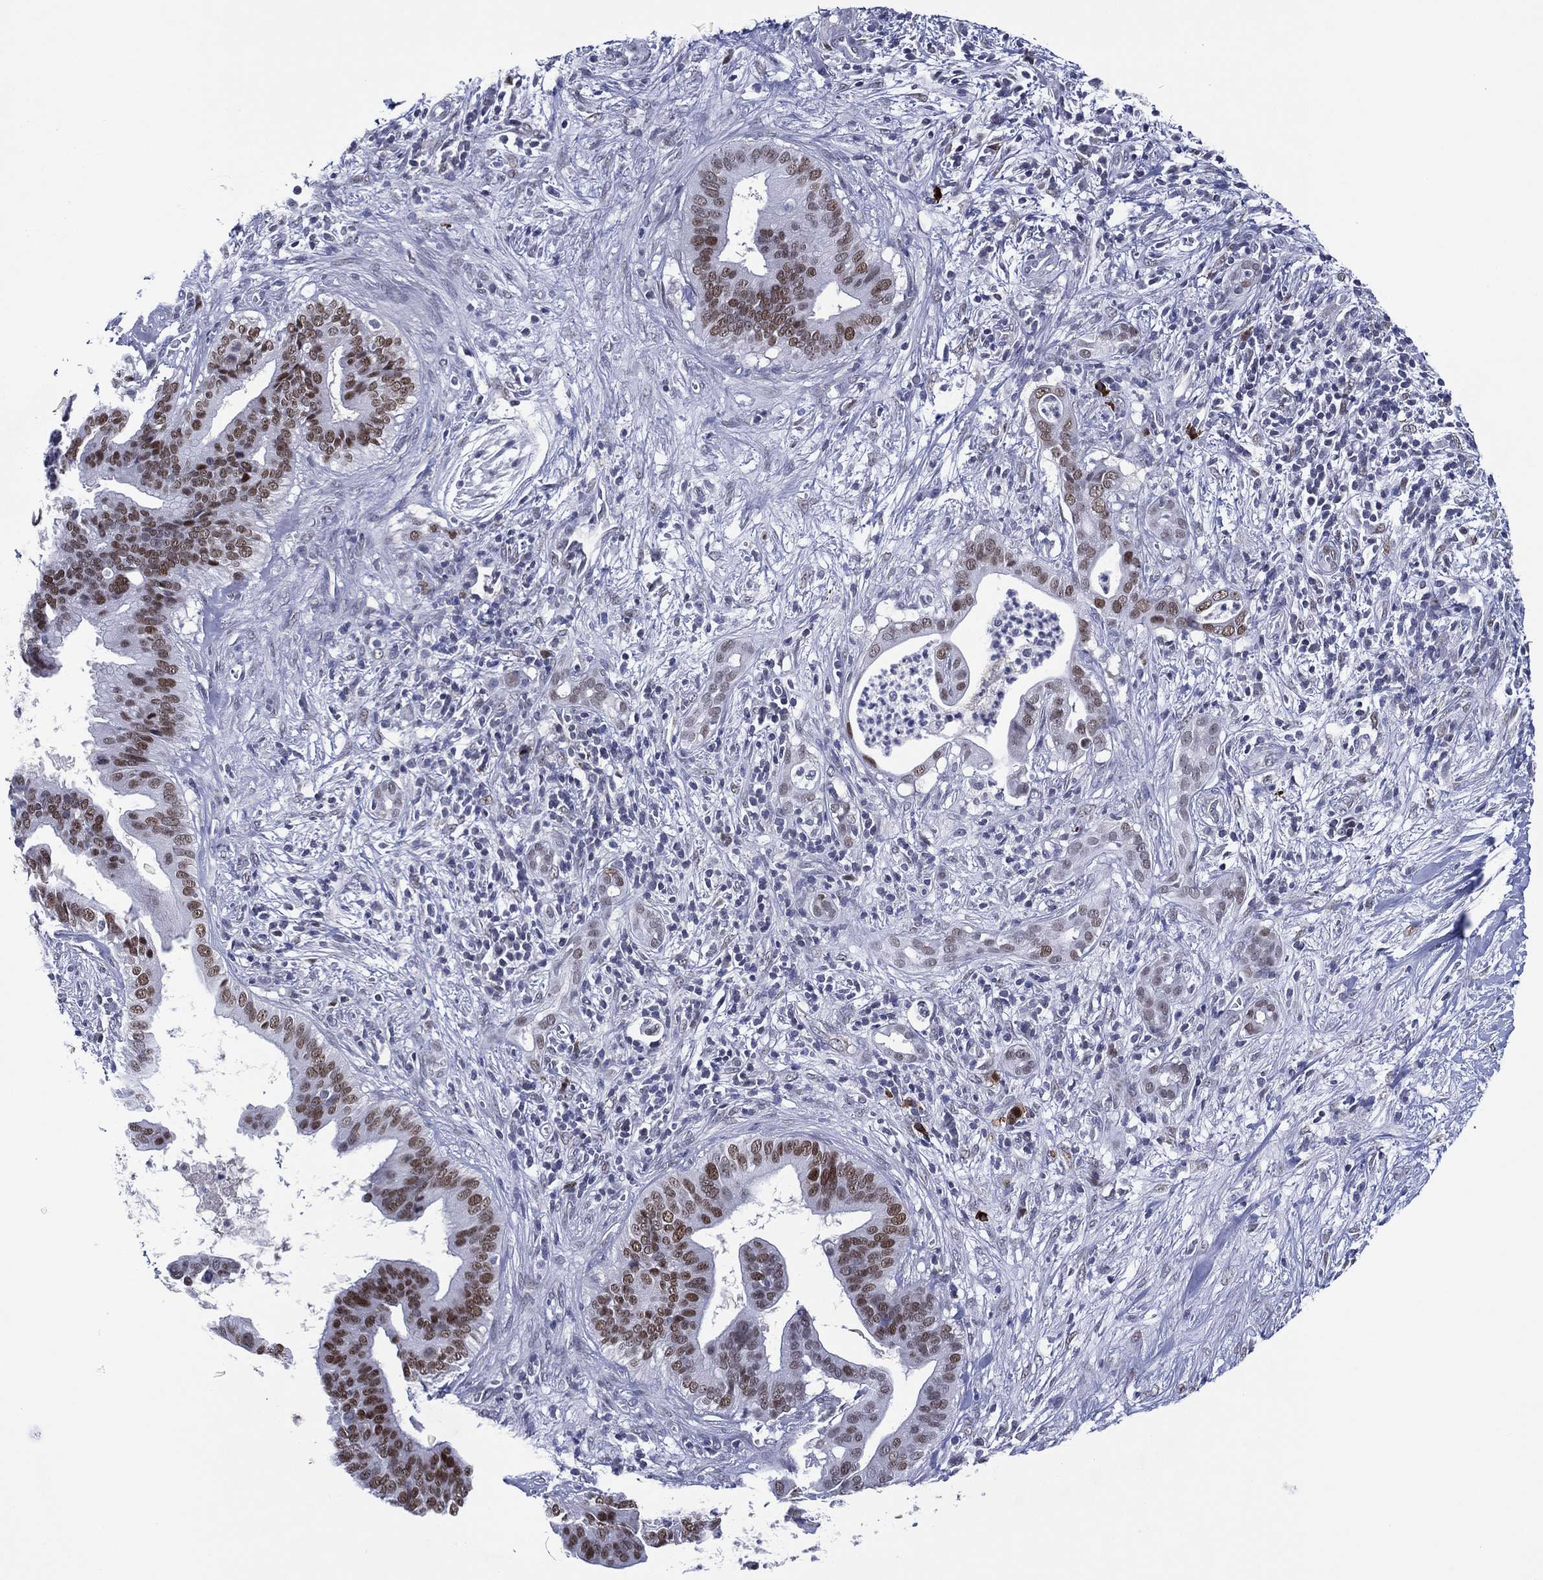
{"staining": {"intensity": "moderate", "quantity": "25%-75%", "location": "nuclear"}, "tissue": "pancreatic cancer", "cell_type": "Tumor cells", "image_type": "cancer", "snomed": [{"axis": "morphology", "description": "Adenocarcinoma, NOS"}, {"axis": "topography", "description": "Pancreas"}], "caption": "Brown immunohistochemical staining in human pancreatic cancer (adenocarcinoma) exhibits moderate nuclear expression in approximately 25%-75% of tumor cells.", "gene": "GATA6", "patient": {"sex": "male", "age": 61}}